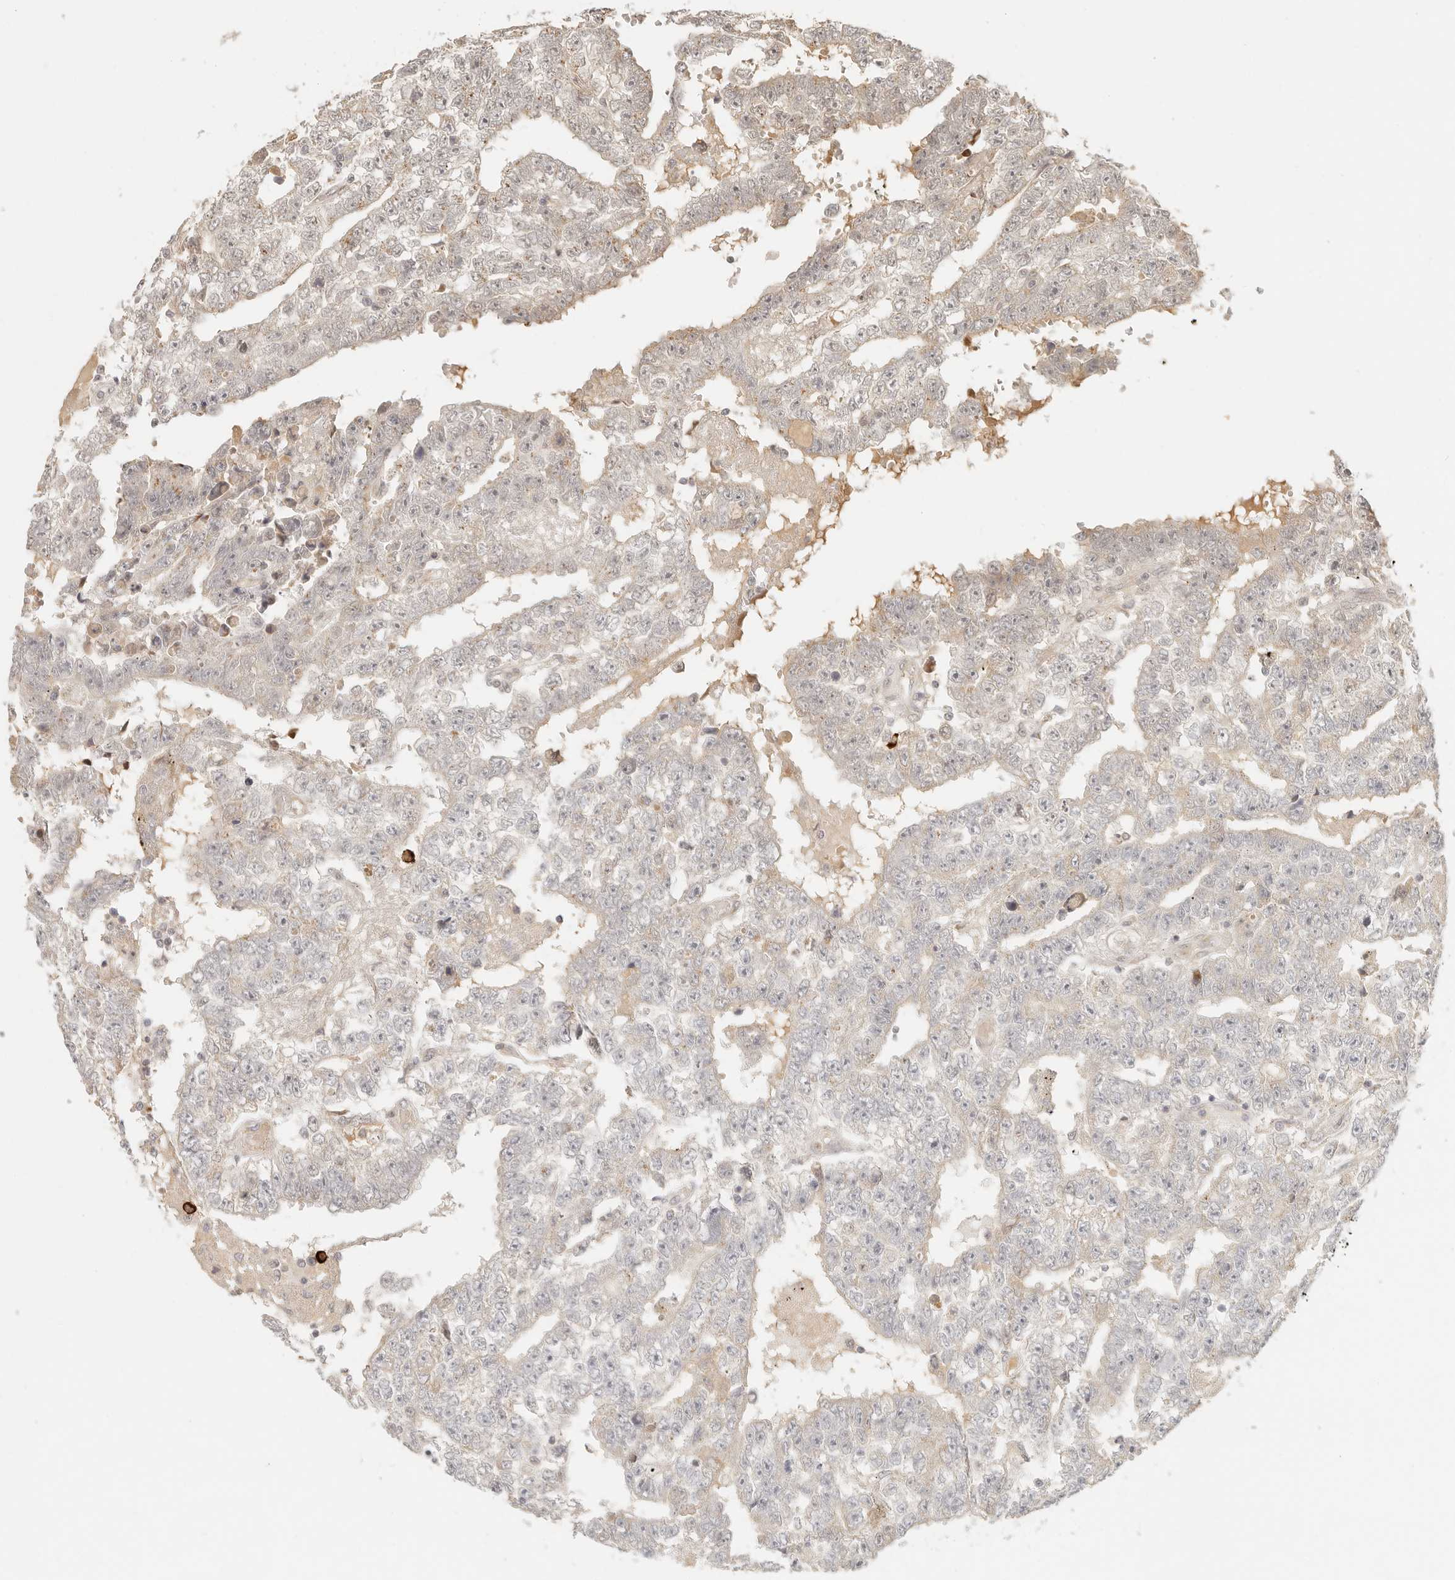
{"staining": {"intensity": "weak", "quantity": "<25%", "location": "cytoplasmic/membranous"}, "tissue": "testis cancer", "cell_type": "Tumor cells", "image_type": "cancer", "snomed": [{"axis": "morphology", "description": "Carcinoma, Embryonal, NOS"}, {"axis": "topography", "description": "Testis"}], "caption": "This is a photomicrograph of immunohistochemistry (IHC) staining of embryonal carcinoma (testis), which shows no positivity in tumor cells.", "gene": "INTS11", "patient": {"sex": "male", "age": 25}}